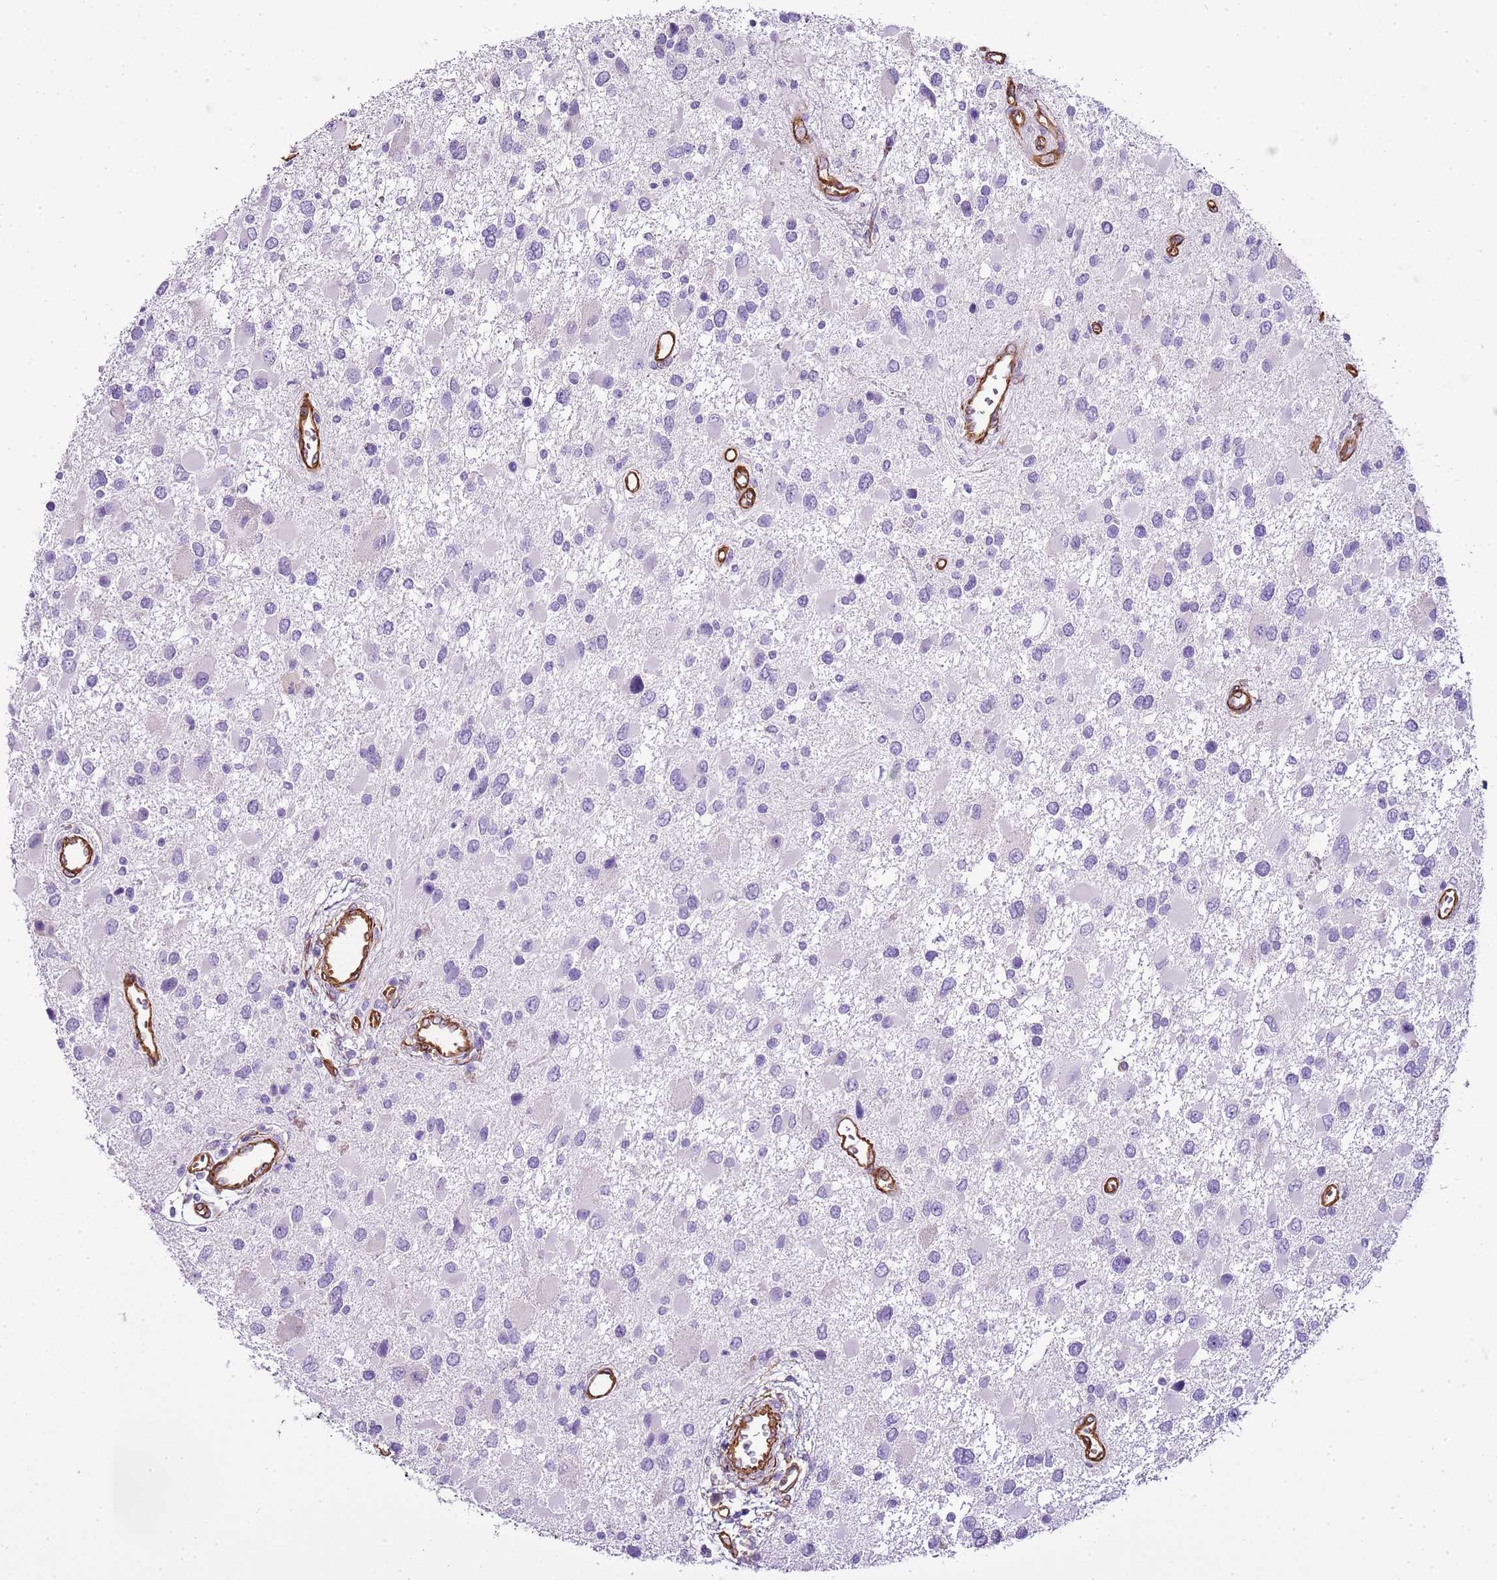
{"staining": {"intensity": "negative", "quantity": "none", "location": "none"}, "tissue": "glioma", "cell_type": "Tumor cells", "image_type": "cancer", "snomed": [{"axis": "morphology", "description": "Glioma, malignant, High grade"}, {"axis": "topography", "description": "Brain"}], "caption": "Tumor cells are negative for protein expression in human glioma.", "gene": "CTDSPL", "patient": {"sex": "male", "age": 53}}